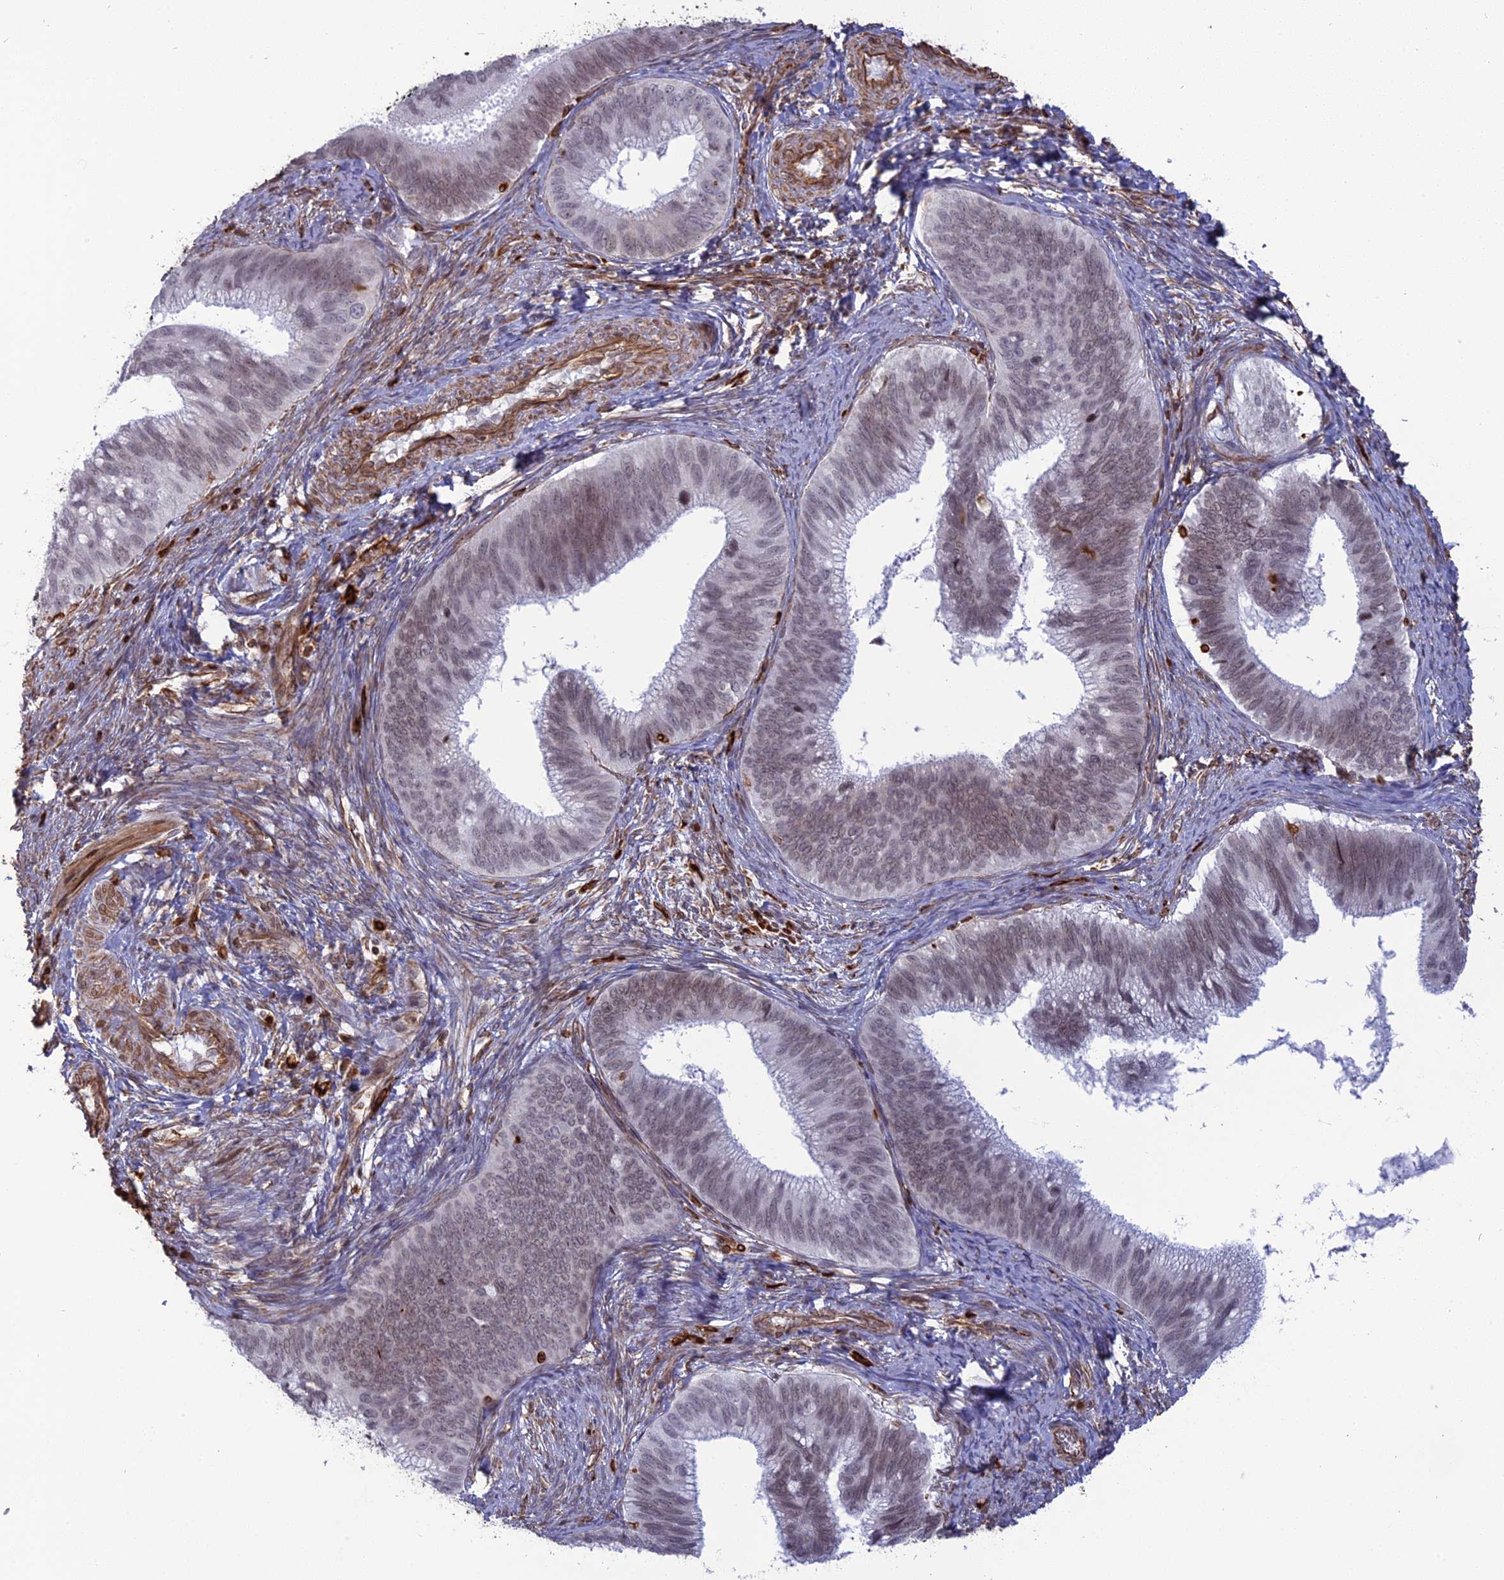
{"staining": {"intensity": "weak", "quantity": "<25%", "location": "nuclear"}, "tissue": "cervical cancer", "cell_type": "Tumor cells", "image_type": "cancer", "snomed": [{"axis": "morphology", "description": "Adenocarcinoma, NOS"}, {"axis": "topography", "description": "Cervix"}], "caption": "The immunohistochemistry (IHC) histopathology image has no significant positivity in tumor cells of cervical cancer (adenocarcinoma) tissue. (DAB (3,3'-diaminobenzidine) IHC, high magnification).", "gene": "APOBR", "patient": {"sex": "female", "age": 42}}